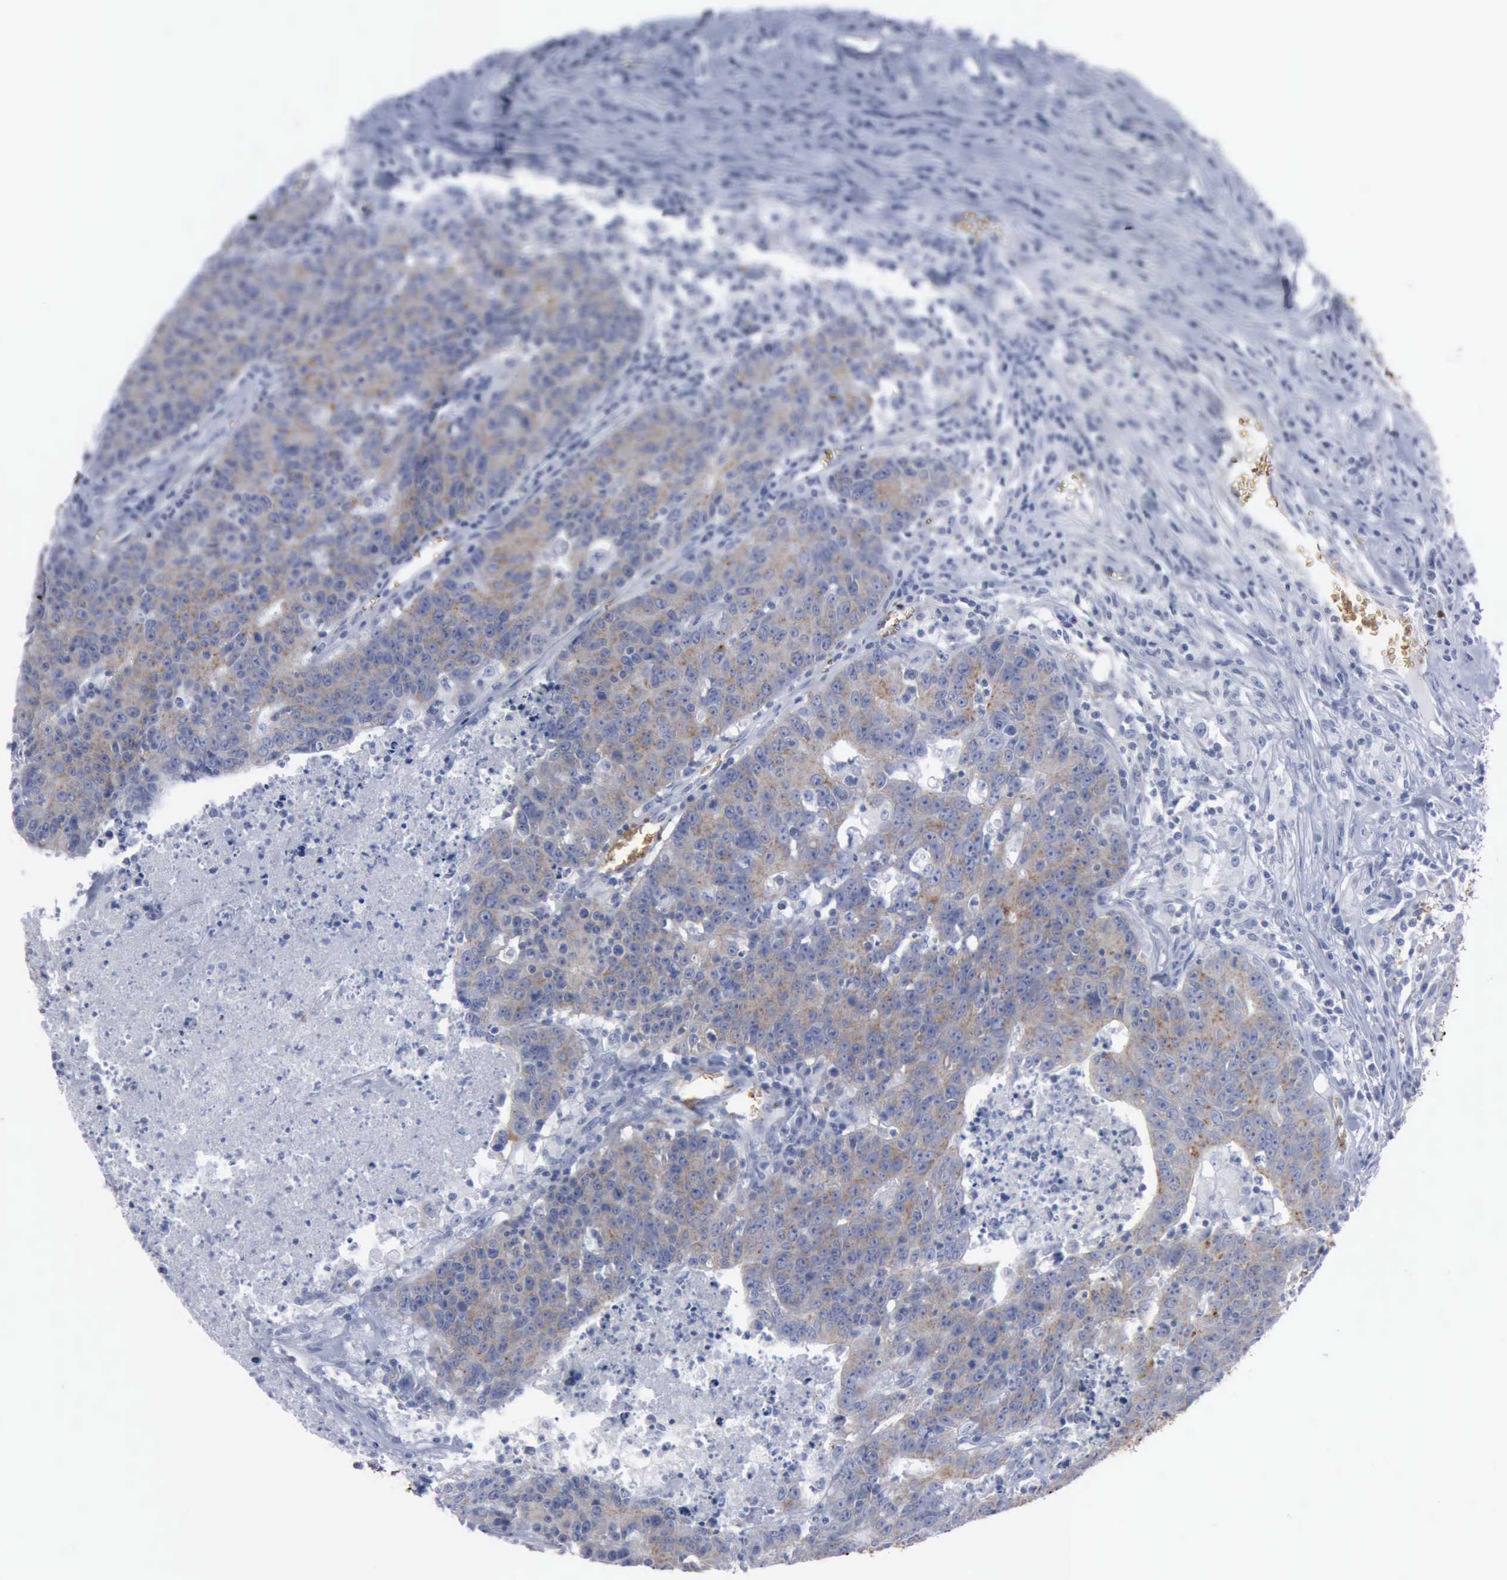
{"staining": {"intensity": "weak", "quantity": "25%-75%", "location": "cytoplasmic/membranous"}, "tissue": "colorectal cancer", "cell_type": "Tumor cells", "image_type": "cancer", "snomed": [{"axis": "morphology", "description": "Adenocarcinoma, NOS"}, {"axis": "topography", "description": "Colon"}], "caption": "A high-resolution micrograph shows IHC staining of adenocarcinoma (colorectal), which exhibits weak cytoplasmic/membranous positivity in approximately 25%-75% of tumor cells.", "gene": "TGFB1", "patient": {"sex": "female", "age": 53}}